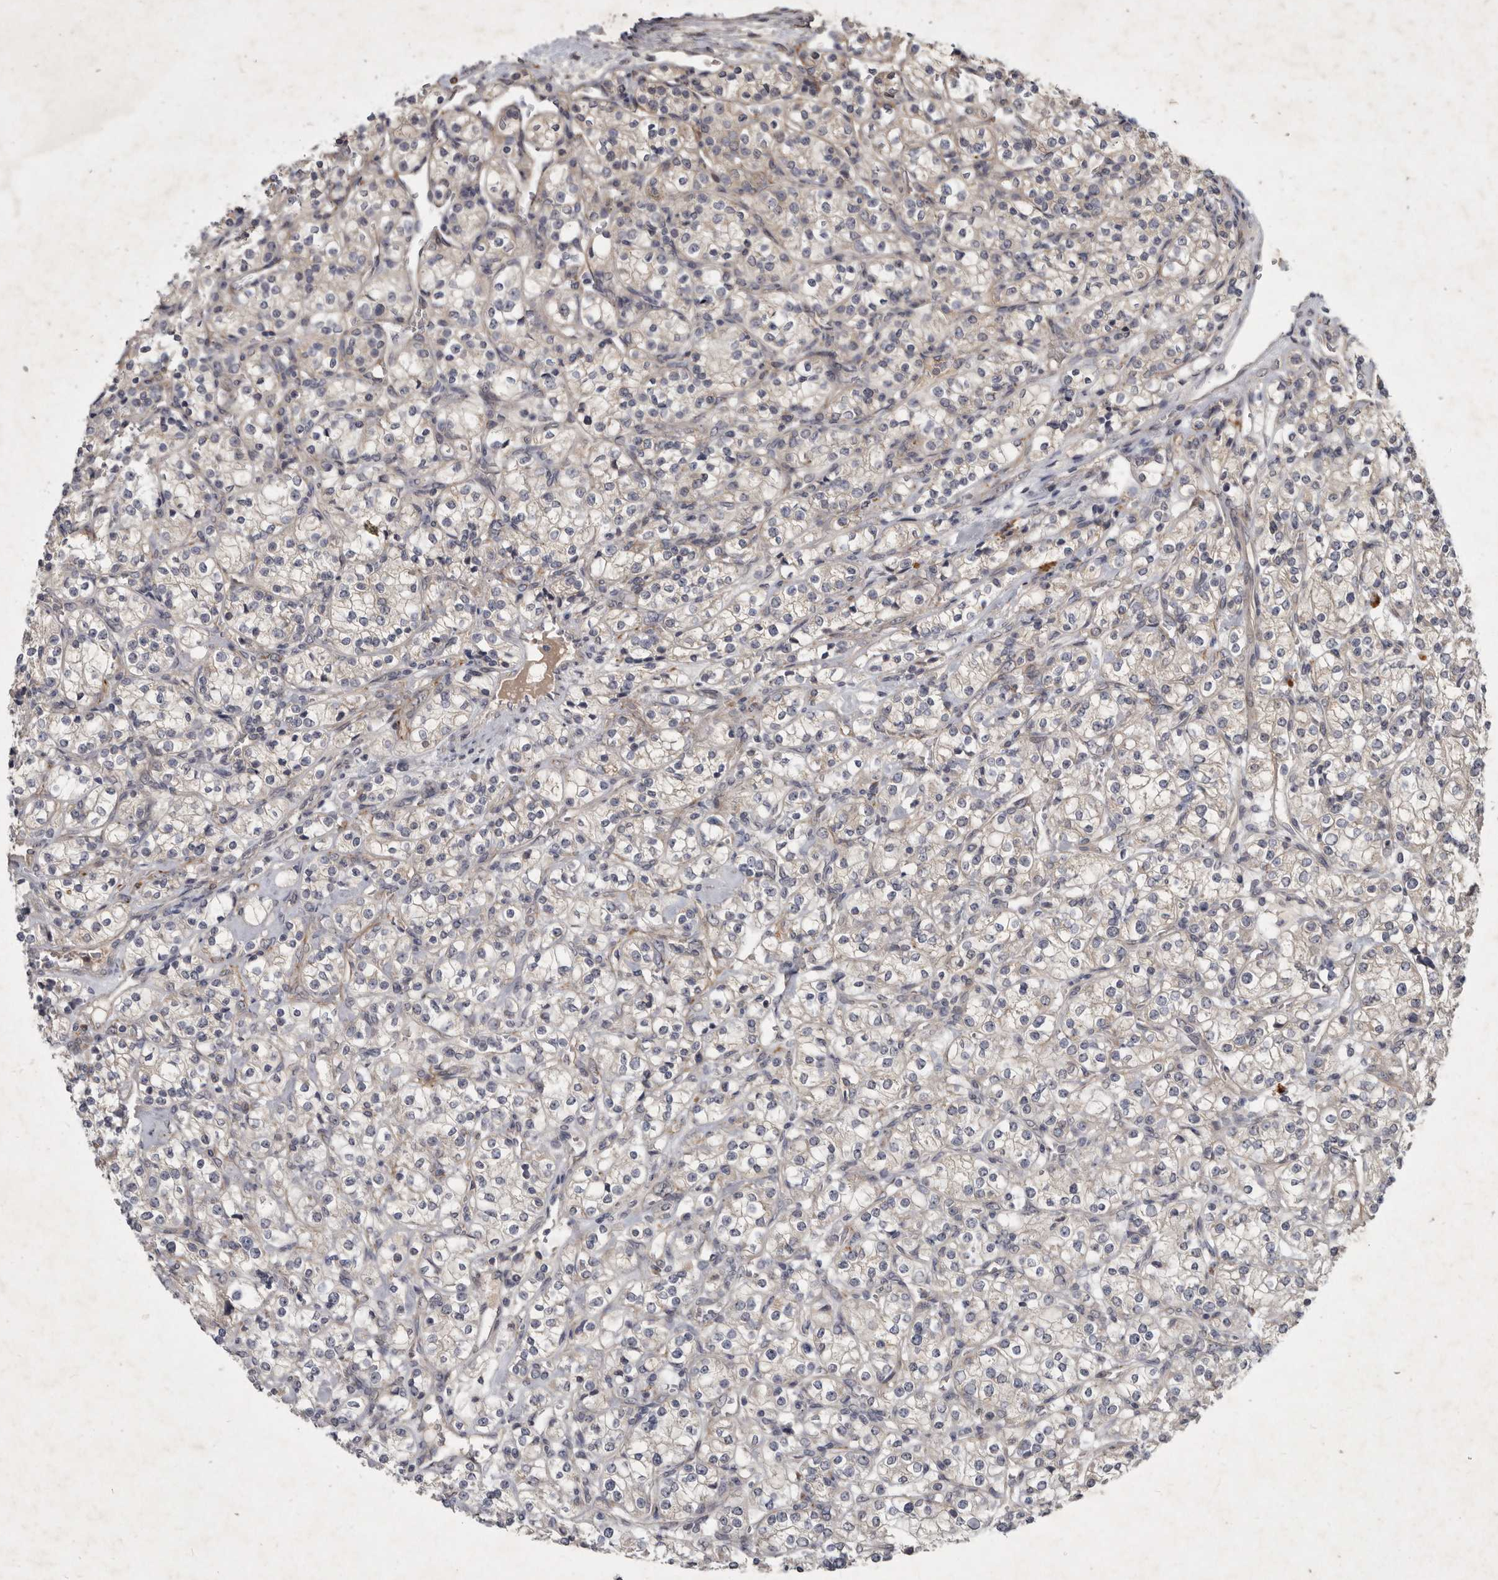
{"staining": {"intensity": "negative", "quantity": "none", "location": "none"}, "tissue": "renal cancer", "cell_type": "Tumor cells", "image_type": "cancer", "snomed": [{"axis": "morphology", "description": "Adenocarcinoma, NOS"}, {"axis": "topography", "description": "Kidney"}], "caption": "Immunohistochemistry (IHC) image of renal adenocarcinoma stained for a protein (brown), which demonstrates no expression in tumor cells.", "gene": "SLC22A1", "patient": {"sex": "male", "age": 77}}